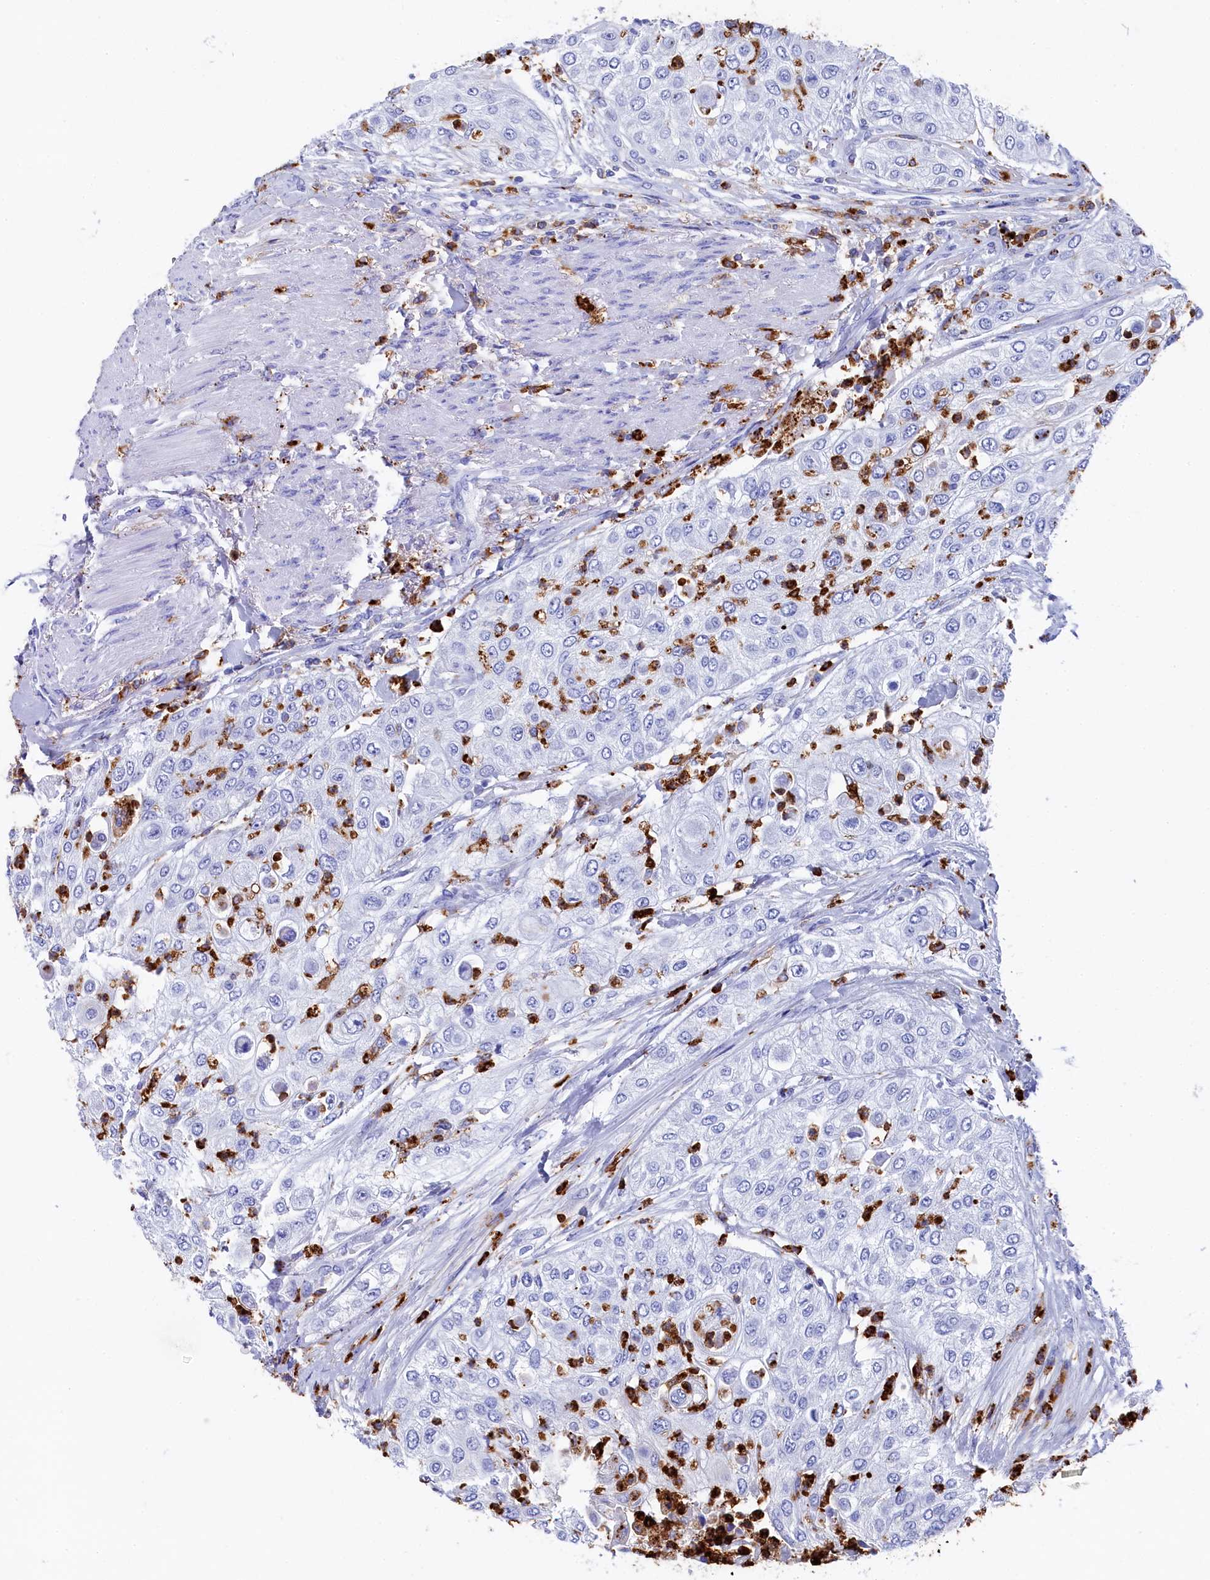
{"staining": {"intensity": "negative", "quantity": "none", "location": "none"}, "tissue": "urothelial cancer", "cell_type": "Tumor cells", "image_type": "cancer", "snomed": [{"axis": "morphology", "description": "Urothelial carcinoma, High grade"}, {"axis": "topography", "description": "Urinary bladder"}], "caption": "Immunohistochemical staining of urothelial carcinoma (high-grade) shows no significant staining in tumor cells.", "gene": "PLAC8", "patient": {"sex": "female", "age": 79}}